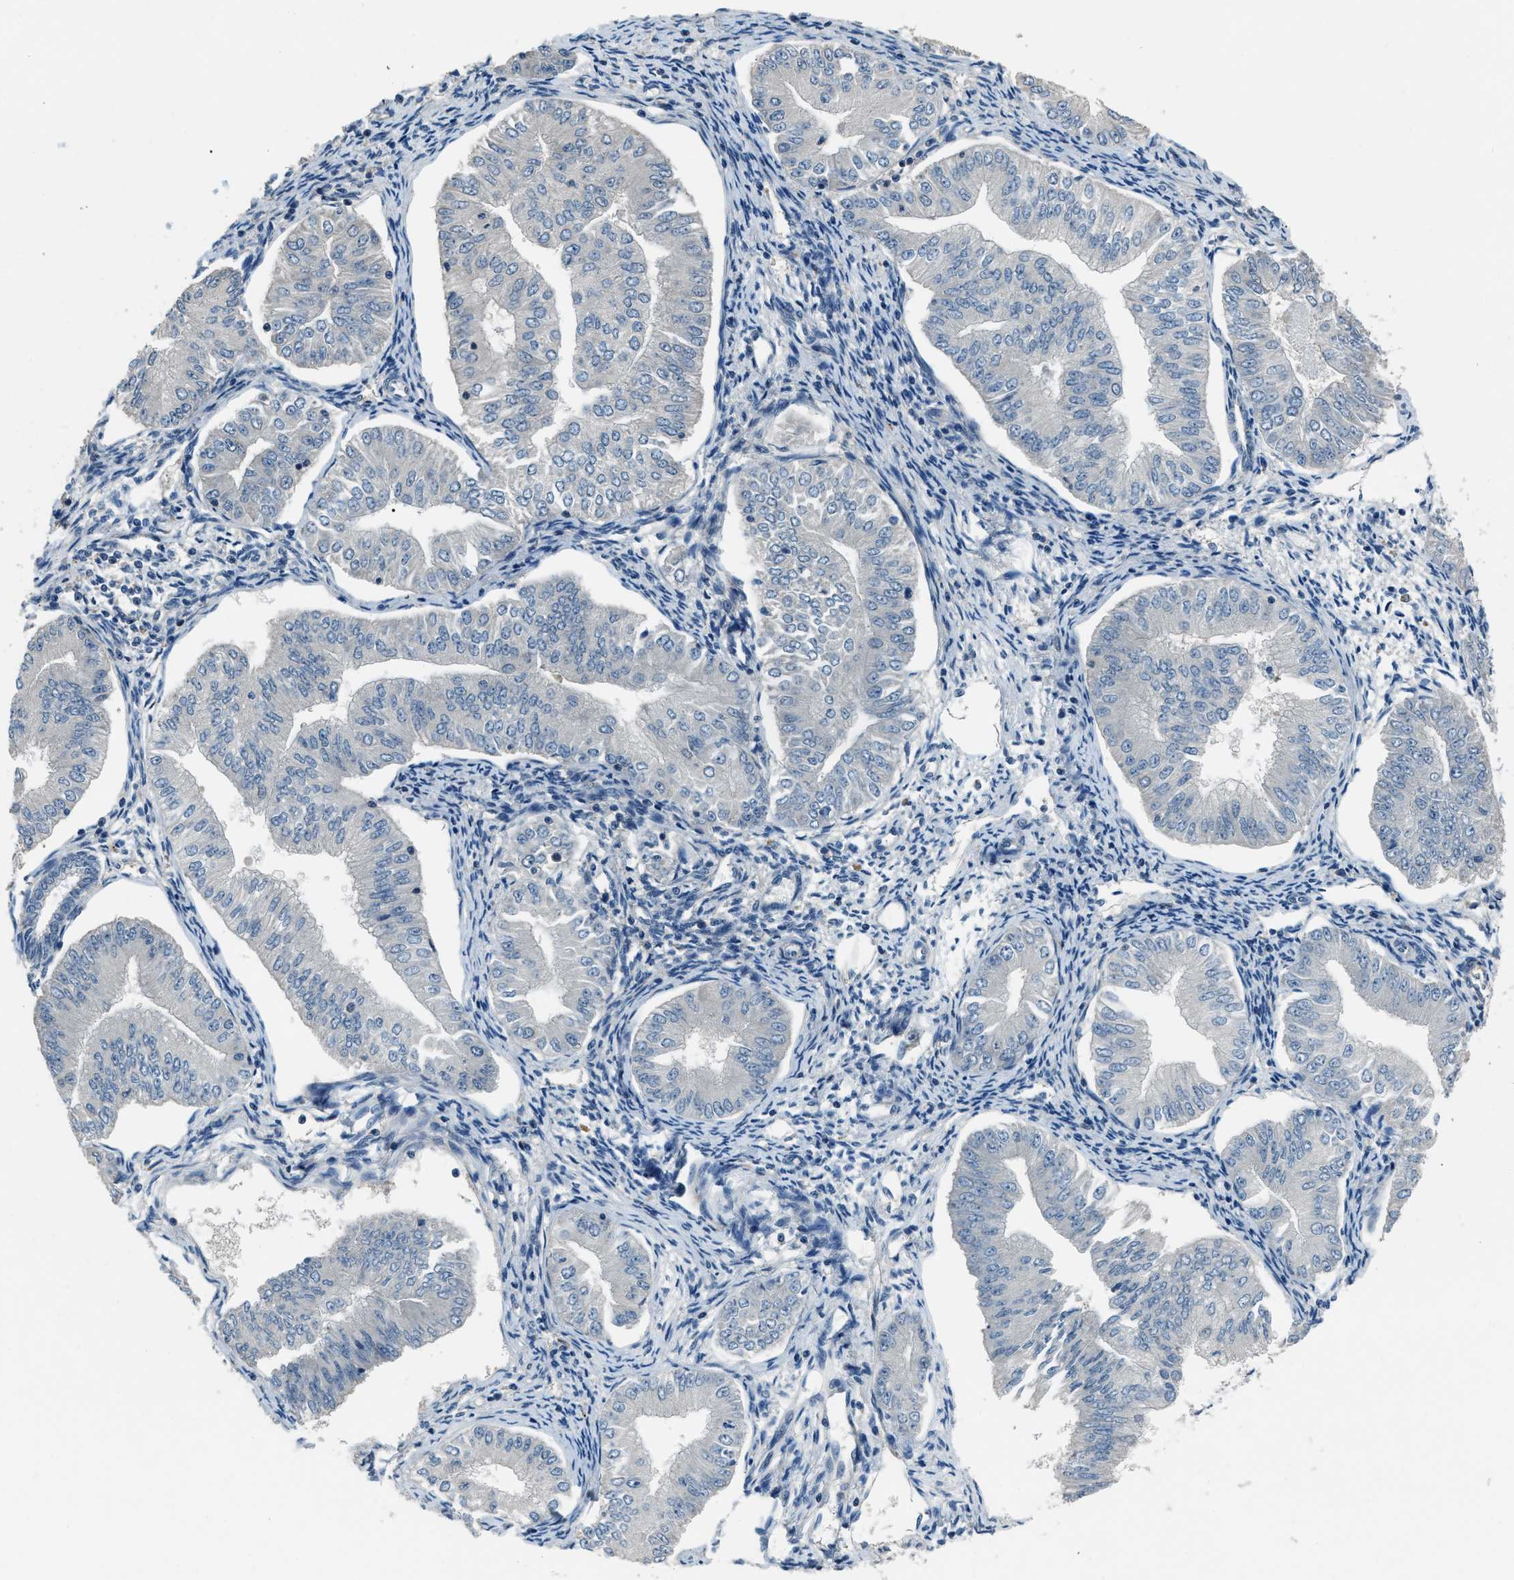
{"staining": {"intensity": "negative", "quantity": "none", "location": "none"}, "tissue": "endometrial cancer", "cell_type": "Tumor cells", "image_type": "cancer", "snomed": [{"axis": "morphology", "description": "Normal tissue, NOS"}, {"axis": "morphology", "description": "Adenocarcinoma, NOS"}, {"axis": "topography", "description": "Endometrium"}], "caption": "Adenocarcinoma (endometrial) stained for a protein using immunohistochemistry demonstrates no staining tumor cells.", "gene": "NUDCD3", "patient": {"sex": "female", "age": 53}}